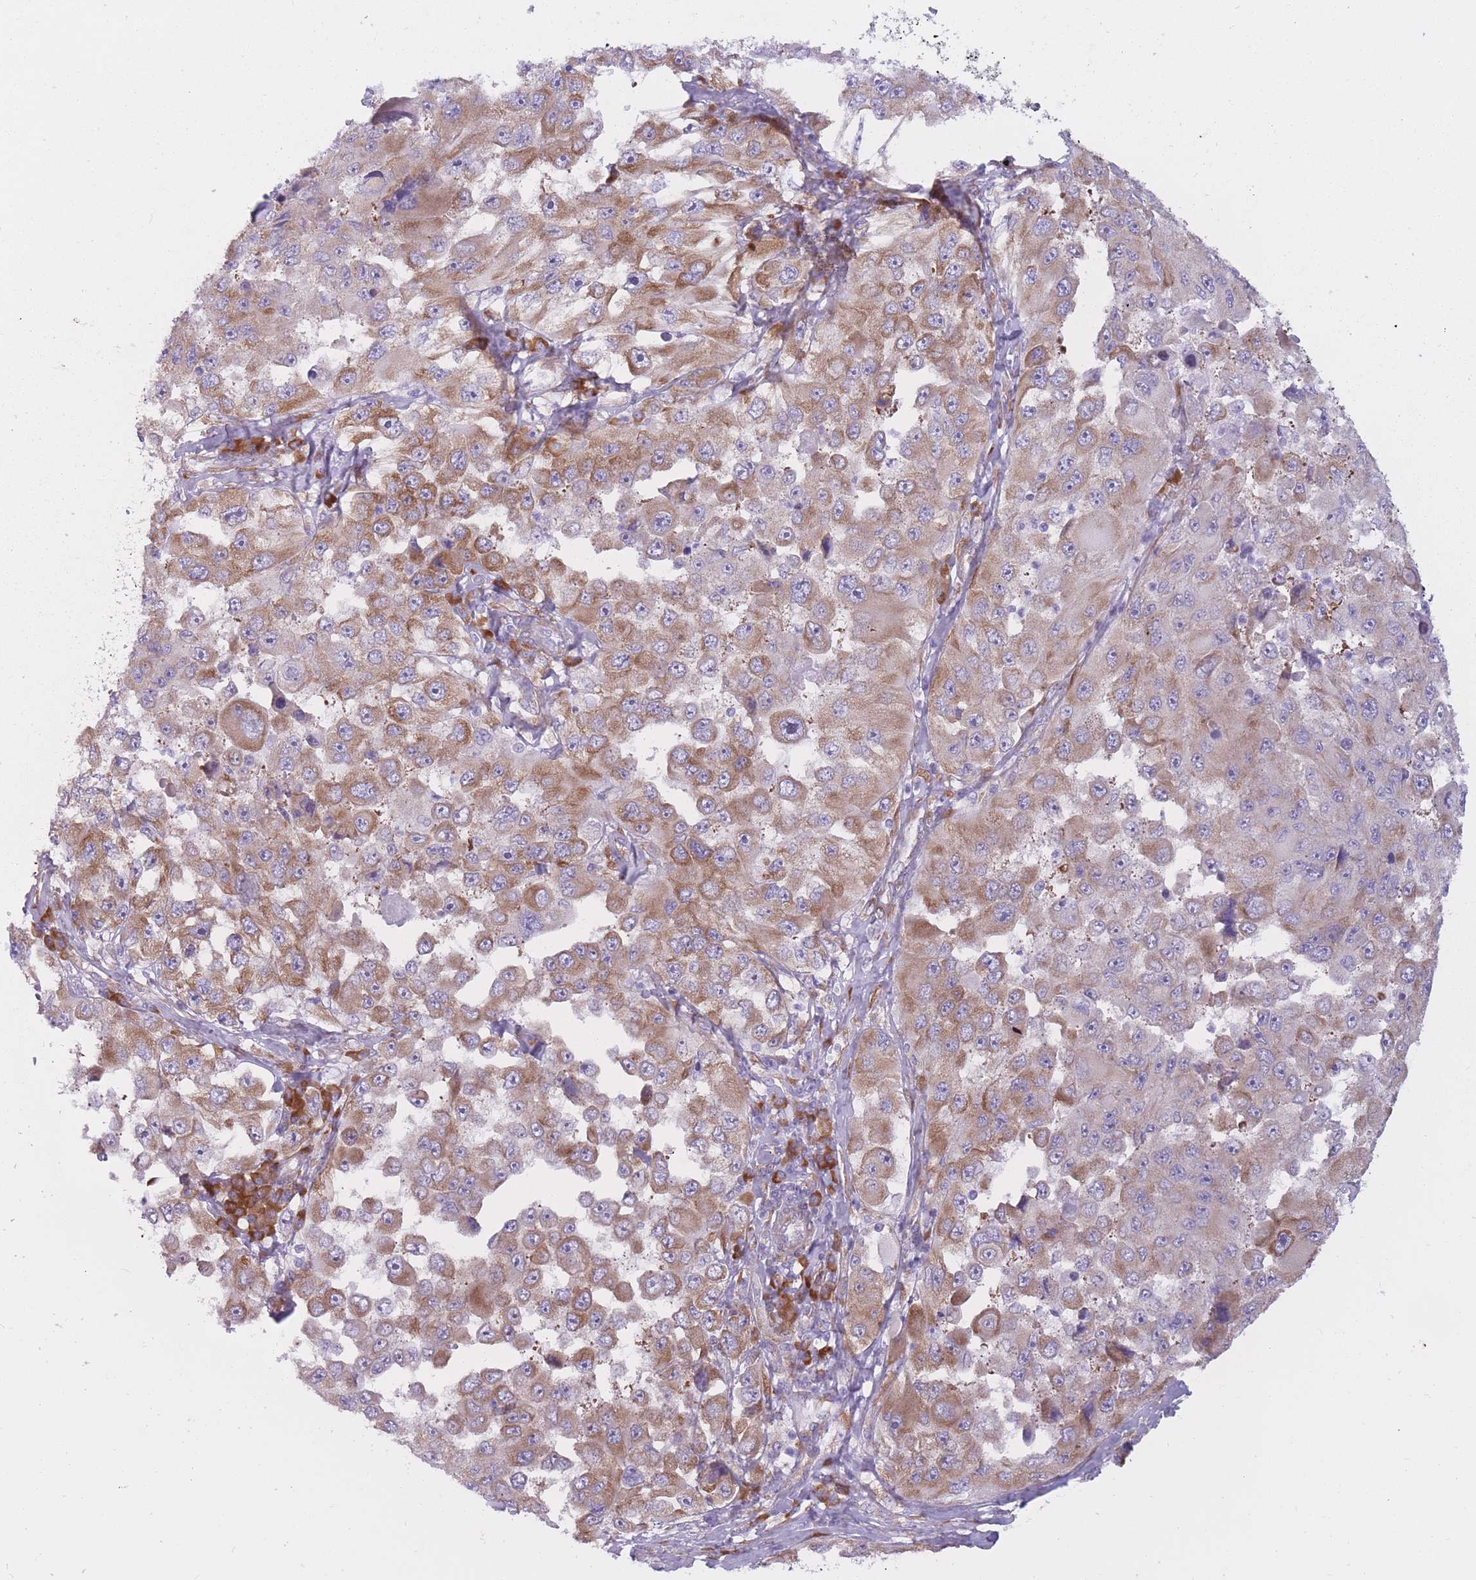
{"staining": {"intensity": "moderate", "quantity": ">75%", "location": "cytoplasmic/membranous"}, "tissue": "melanoma", "cell_type": "Tumor cells", "image_type": "cancer", "snomed": [{"axis": "morphology", "description": "Malignant melanoma, Metastatic site"}, {"axis": "topography", "description": "Lymph node"}], "caption": "Immunohistochemical staining of melanoma reveals medium levels of moderate cytoplasmic/membranous protein expression in about >75% of tumor cells. (DAB IHC, brown staining for protein, blue staining for nuclei).", "gene": "RPL18", "patient": {"sex": "male", "age": 62}}